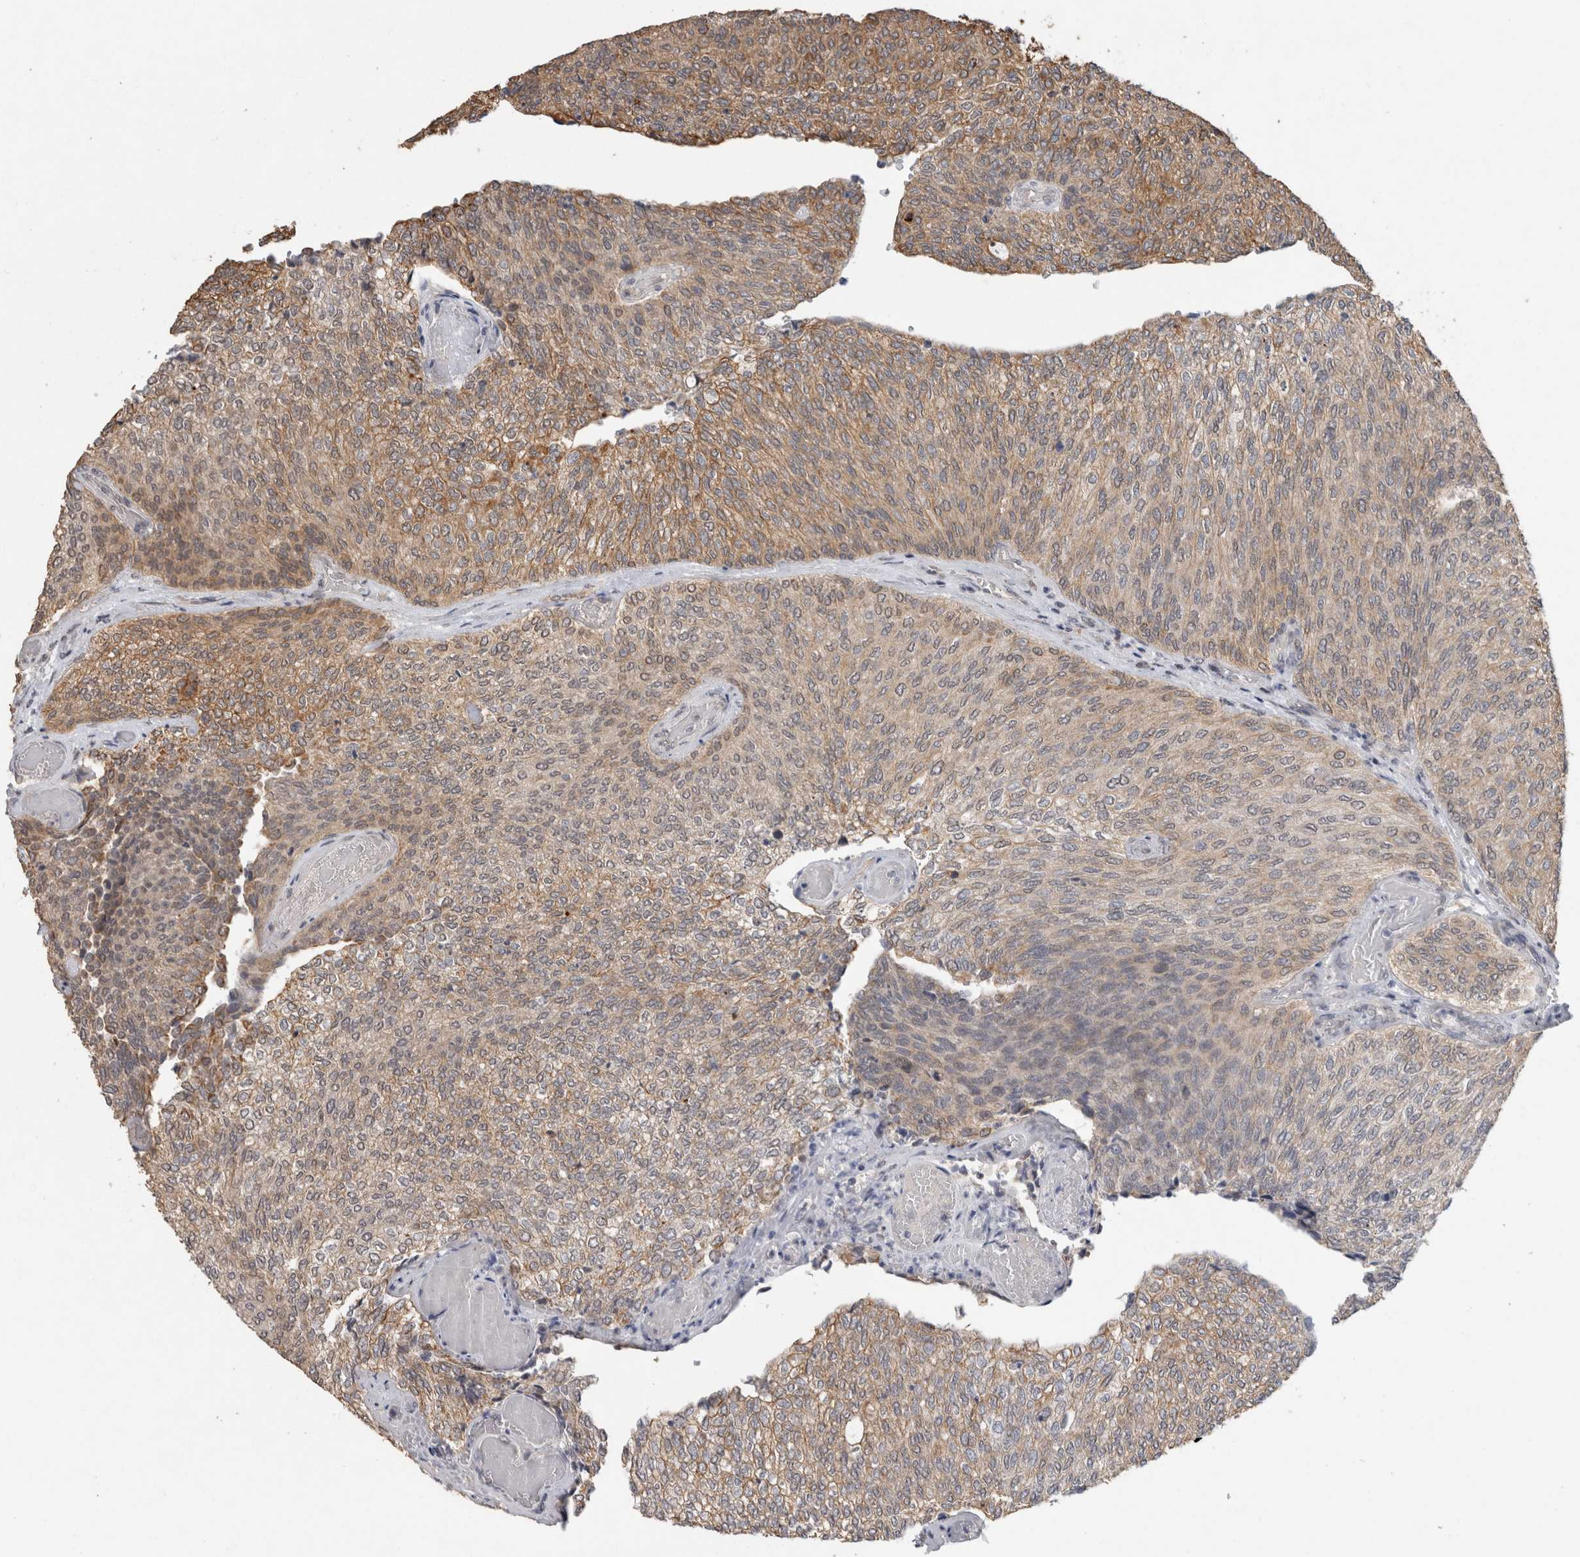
{"staining": {"intensity": "moderate", "quantity": "<25%", "location": "cytoplasmic/membranous"}, "tissue": "urothelial cancer", "cell_type": "Tumor cells", "image_type": "cancer", "snomed": [{"axis": "morphology", "description": "Urothelial carcinoma, Low grade"}, {"axis": "topography", "description": "Urinary bladder"}], "caption": "High-magnification brightfield microscopy of urothelial cancer stained with DAB (3,3'-diaminobenzidine) (brown) and counterstained with hematoxylin (blue). tumor cells exhibit moderate cytoplasmic/membranous positivity is seen in about<25% of cells. The protein of interest is stained brown, and the nuclei are stained in blue (DAB IHC with brightfield microscopy, high magnification).", "gene": "RHPN1", "patient": {"sex": "female", "age": 79}}